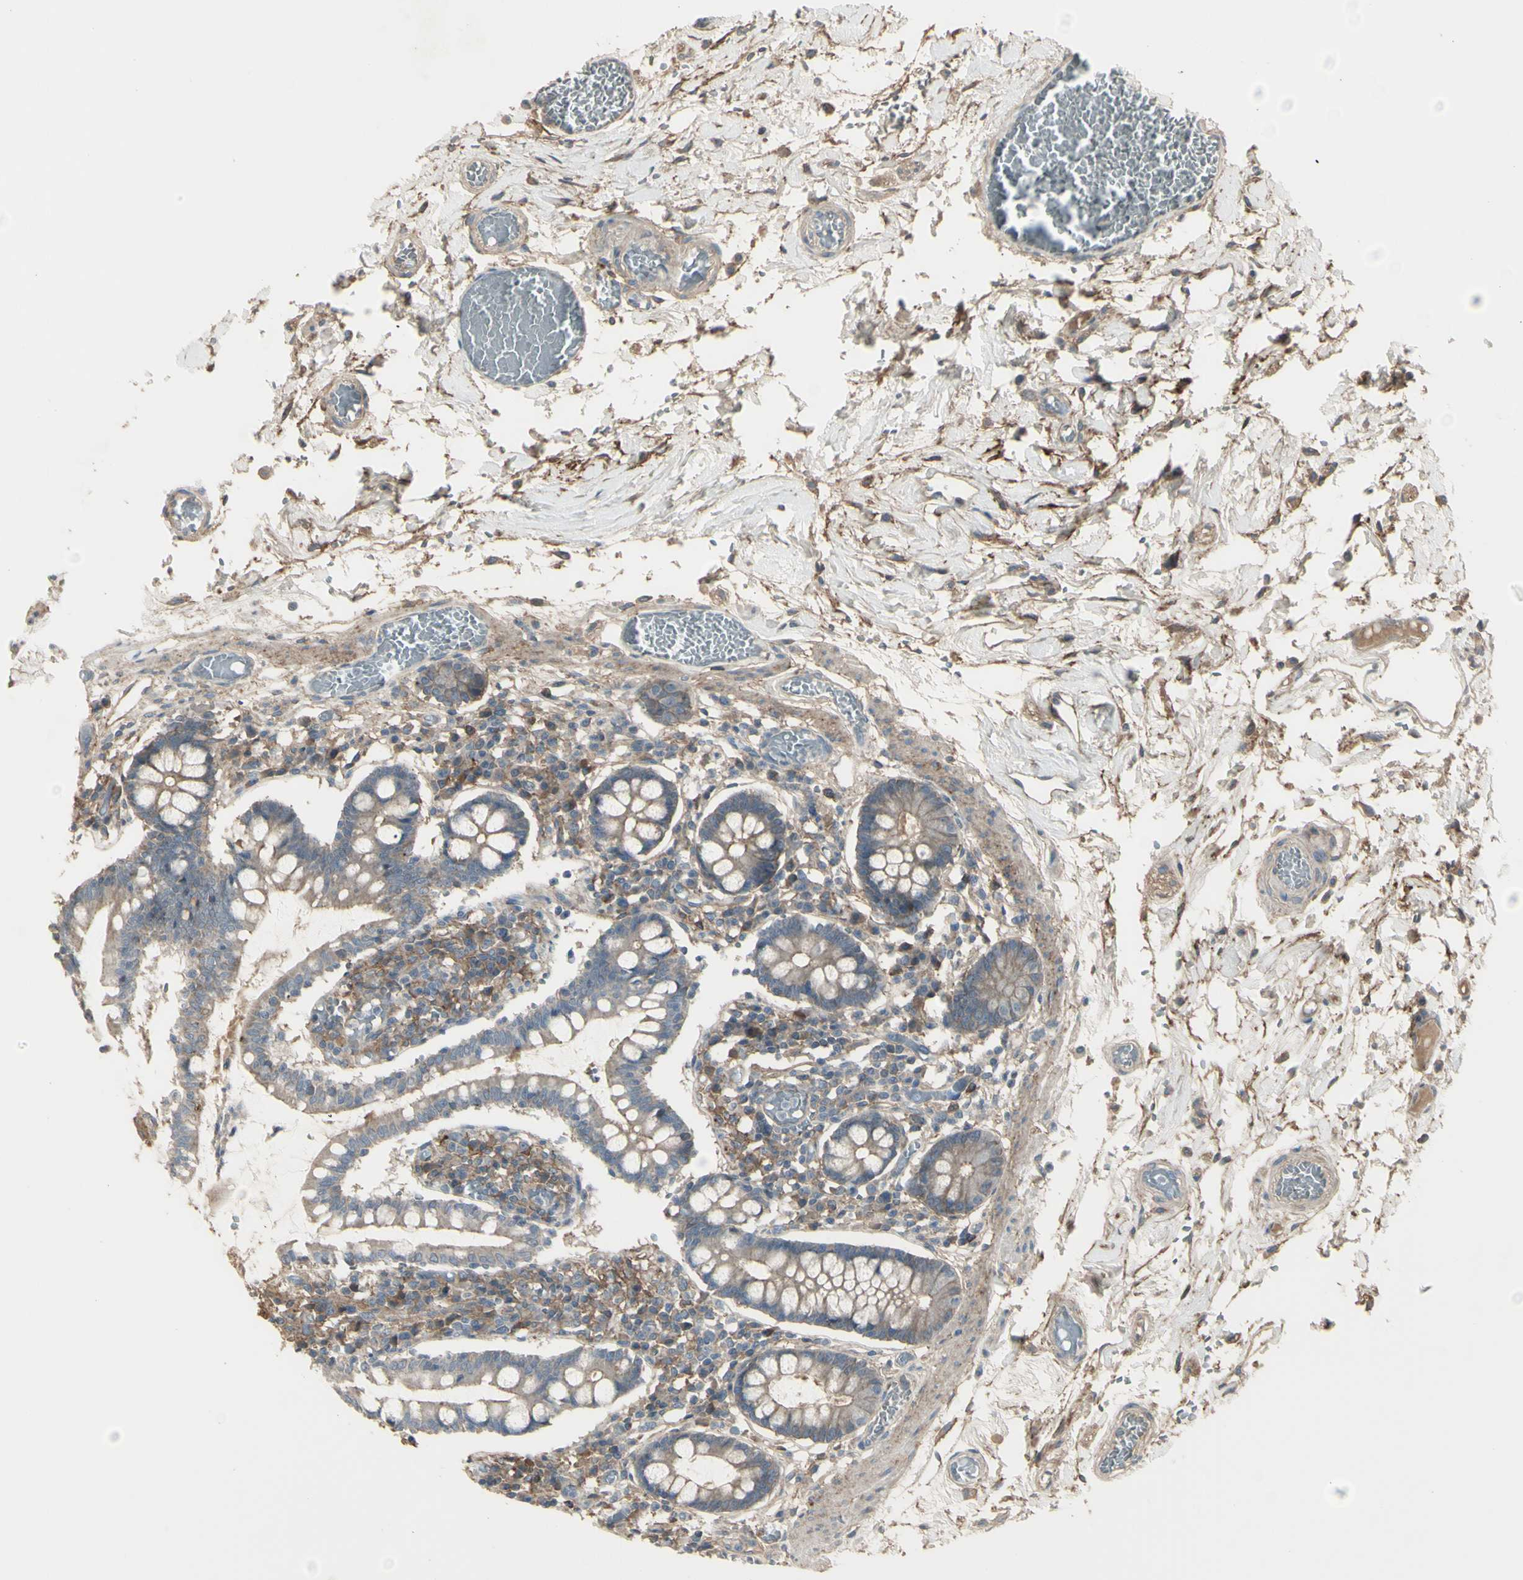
{"staining": {"intensity": "weak", "quantity": ">75%", "location": "cytoplasmic/membranous"}, "tissue": "small intestine", "cell_type": "Glandular cells", "image_type": "normal", "snomed": [{"axis": "morphology", "description": "Normal tissue, NOS"}, {"axis": "topography", "description": "Small intestine"}], "caption": "Immunohistochemical staining of benign human small intestine shows weak cytoplasmic/membranous protein staining in about >75% of glandular cells. (brown staining indicates protein expression, while blue staining denotes nuclei).", "gene": "CD276", "patient": {"sex": "female", "age": 61}}